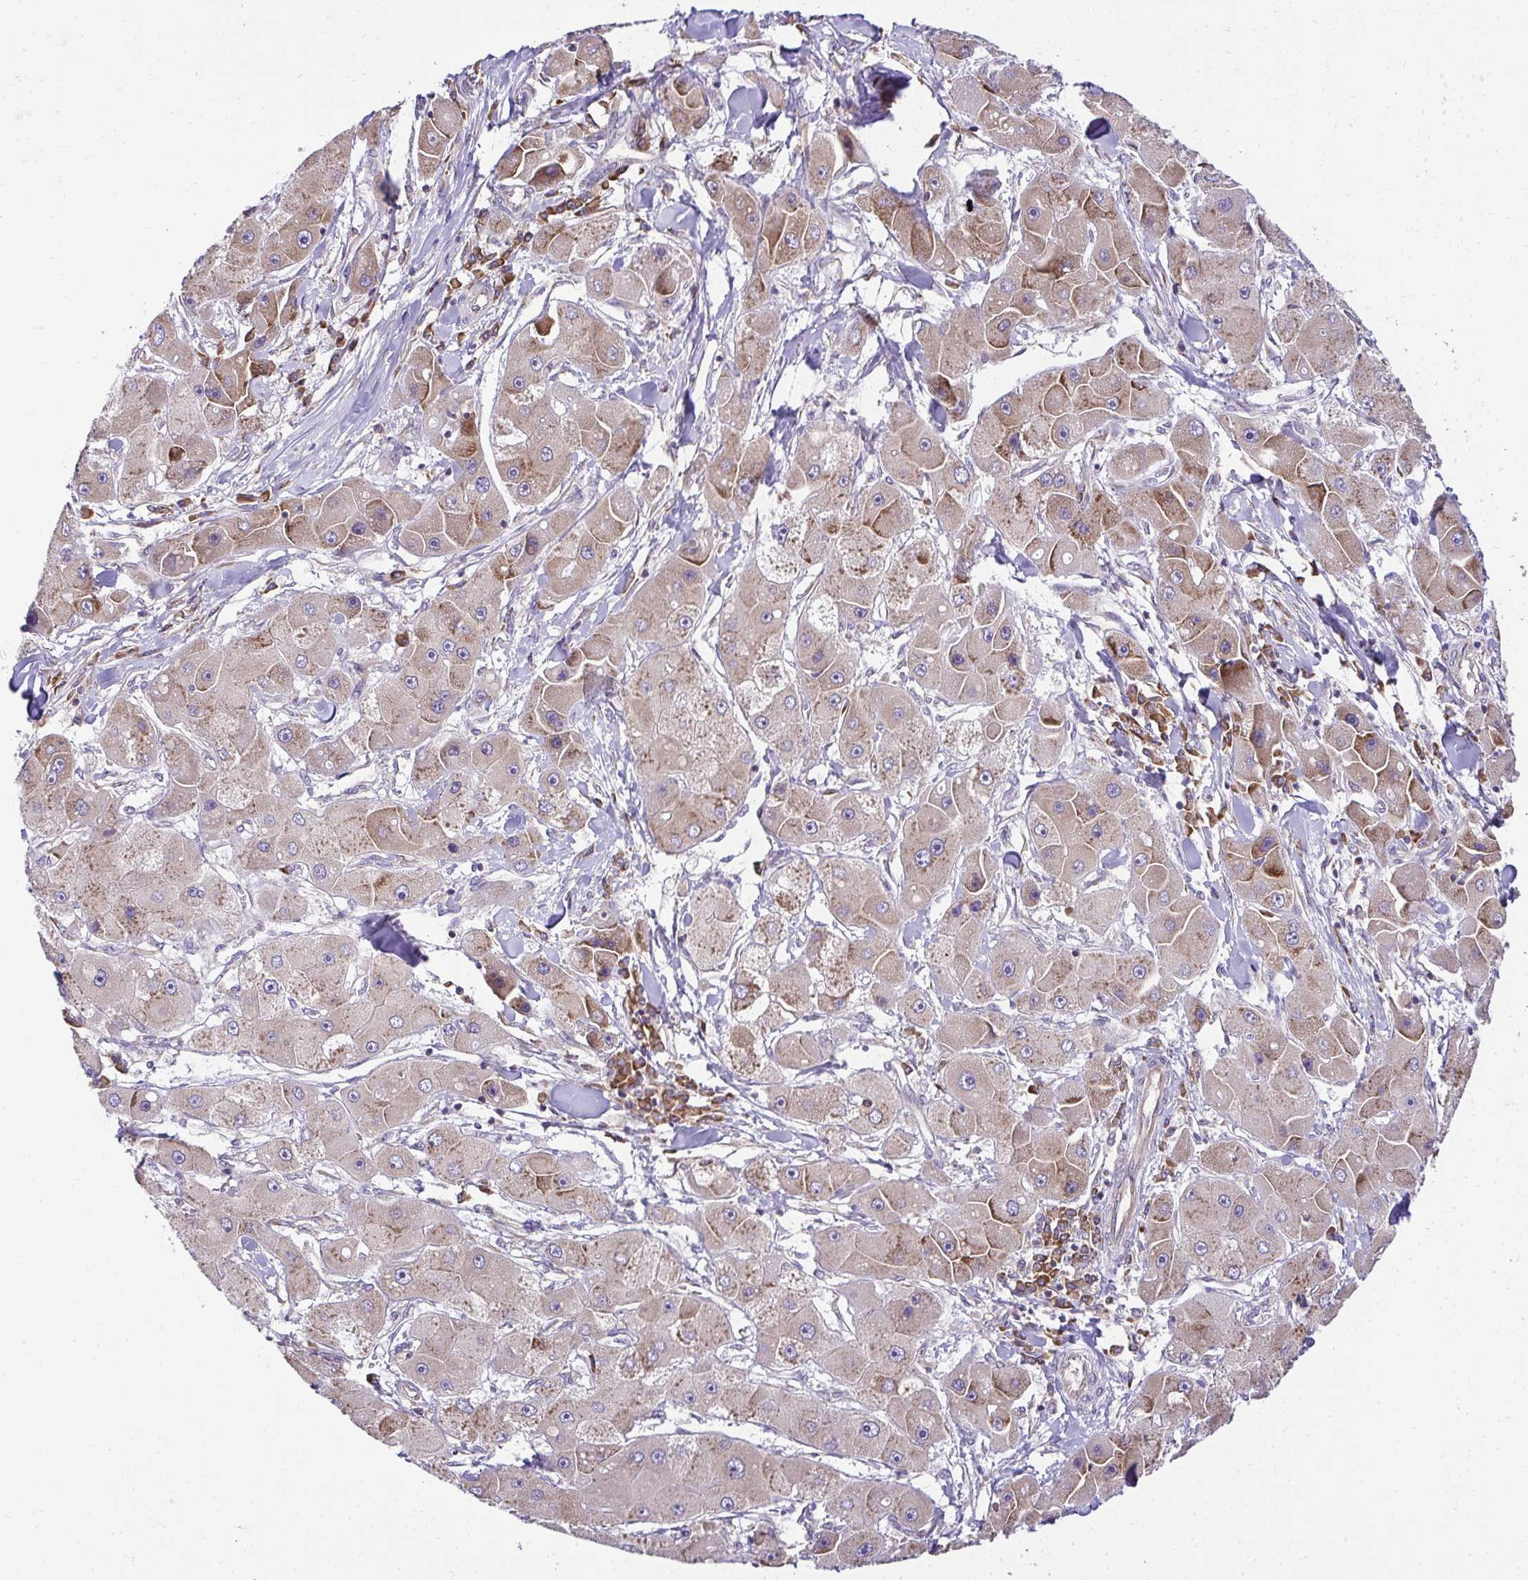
{"staining": {"intensity": "moderate", "quantity": "25%-75%", "location": "cytoplasmic/membranous"}, "tissue": "liver cancer", "cell_type": "Tumor cells", "image_type": "cancer", "snomed": [{"axis": "morphology", "description": "Carcinoma, Hepatocellular, NOS"}, {"axis": "topography", "description": "Liver"}], "caption": "High-magnification brightfield microscopy of hepatocellular carcinoma (liver) stained with DAB (3,3'-diaminobenzidine) (brown) and counterstained with hematoxylin (blue). tumor cells exhibit moderate cytoplasmic/membranous staining is identified in about25%-75% of cells.", "gene": "RPS7", "patient": {"sex": "male", "age": 24}}